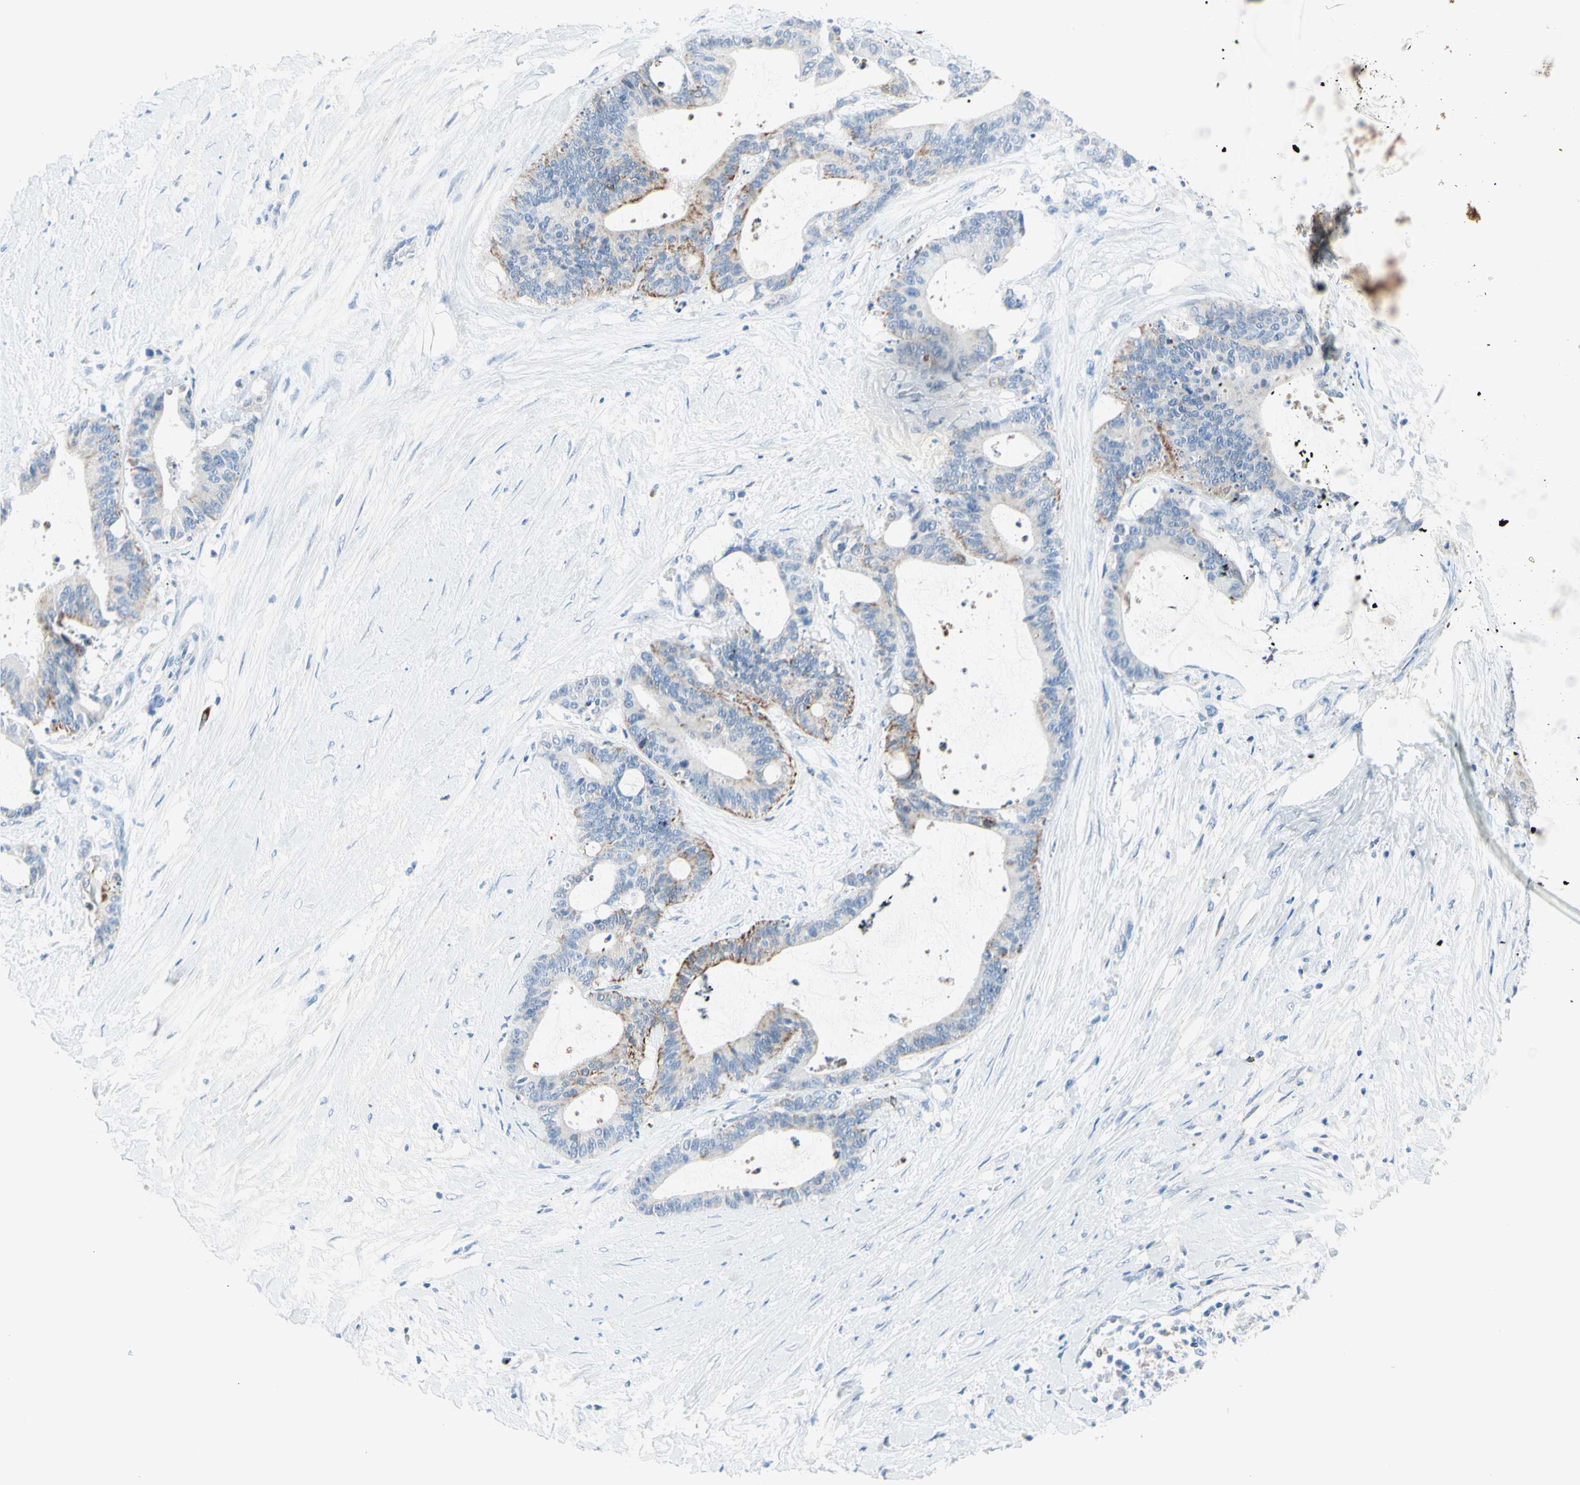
{"staining": {"intensity": "moderate", "quantity": "<25%", "location": "cytoplasmic/membranous"}, "tissue": "liver cancer", "cell_type": "Tumor cells", "image_type": "cancer", "snomed": [{"axis": "morphology", "description": "Cholangiocarcinoma"}, {"axis": "topography", "description": "Liver"}], "caption": "A brown stain highlights moderate cytoplasmic/membranous positivity of a protein in liver cancer tumor cells.", "gene": "CYSLTR1", "patient": {"sex": "female", "age": 73}}